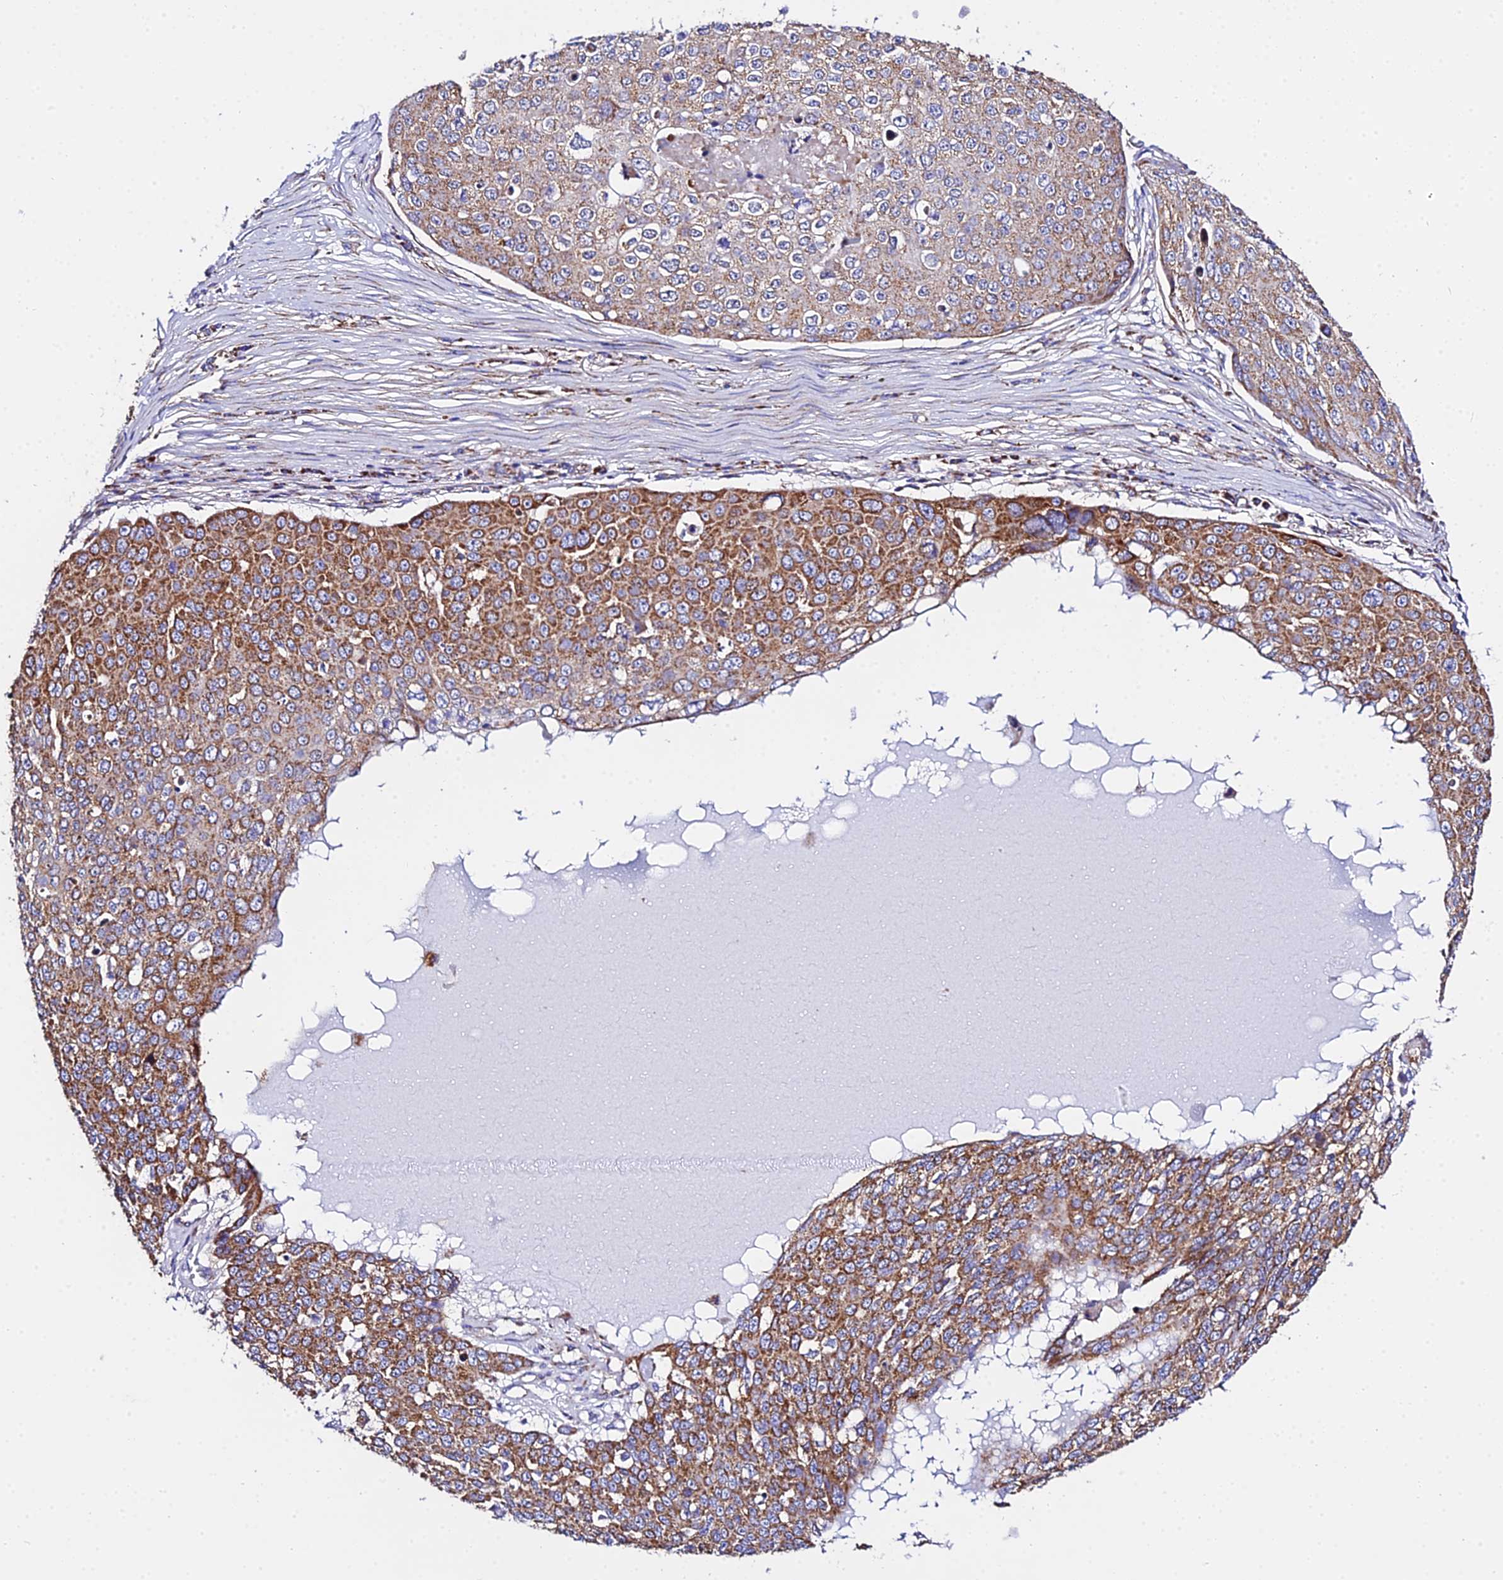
{"staining": {"intensity": "moderate", "quantity": ">75%", "location": "cytoplasmic/membranous"}, "tissue": "skin cancer", "cell_type": "Tumor cells", "image_type": "cancer", "snomed": [{"axis": "morphology", "description": "Squamous cell carcinoma, NOS"}, {"axis": "topography", "description": "Skin"}], "caption": "Moderate cytoplasmic/membranous positivity for a protein is appreciated in about >75% of tumor cells of skin cancer using immunohistochemistry.", "gene": "ZNF573", "patient": {"sex": "male", "age": 71}}